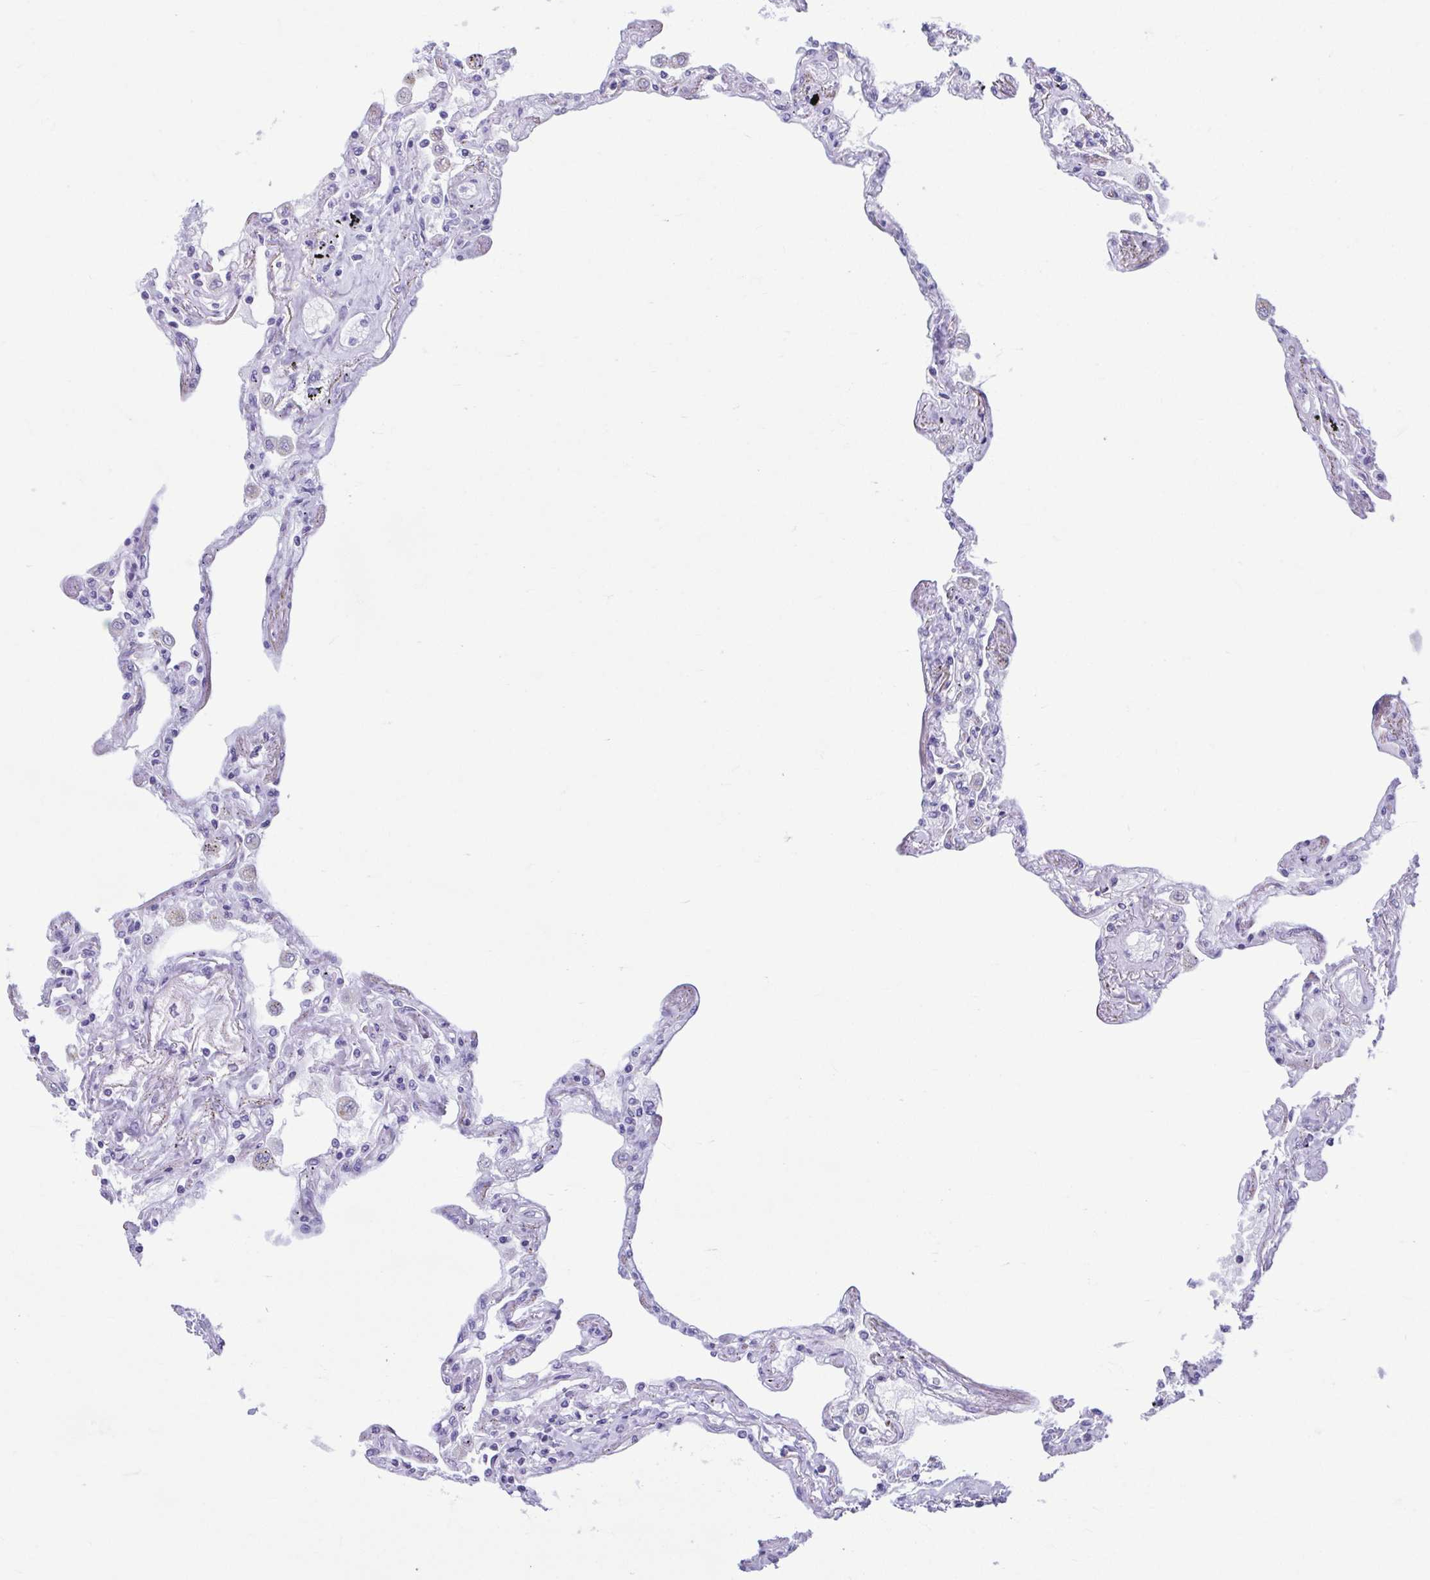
{"staining": {"intensity": "negative", "quantity": "none", "location": "none"}, "tissue": "lung", "cell_type": "Alveolar cells", "image_type": "normal", "snomed": [{"axis": "morphology", "description": "Normal tissue, NOS"}, {"axis": "morphology", "description": "Adenocarcinoma, NOS"}, {"axis": "topography", "description": "Cartilage tissue"}, {"axis": "topography", "description": "Lung"}], "caption": "IHC of normal lung demonstrates no expression in alveolar cells. The staining is performed using DAB (3,3'-diaminobenzidine) brown chromogen with nuclei counter-stained in using hematoxylin.", "gene": "TCEAL3", "patient": {"sex": "female", "age": 67}}